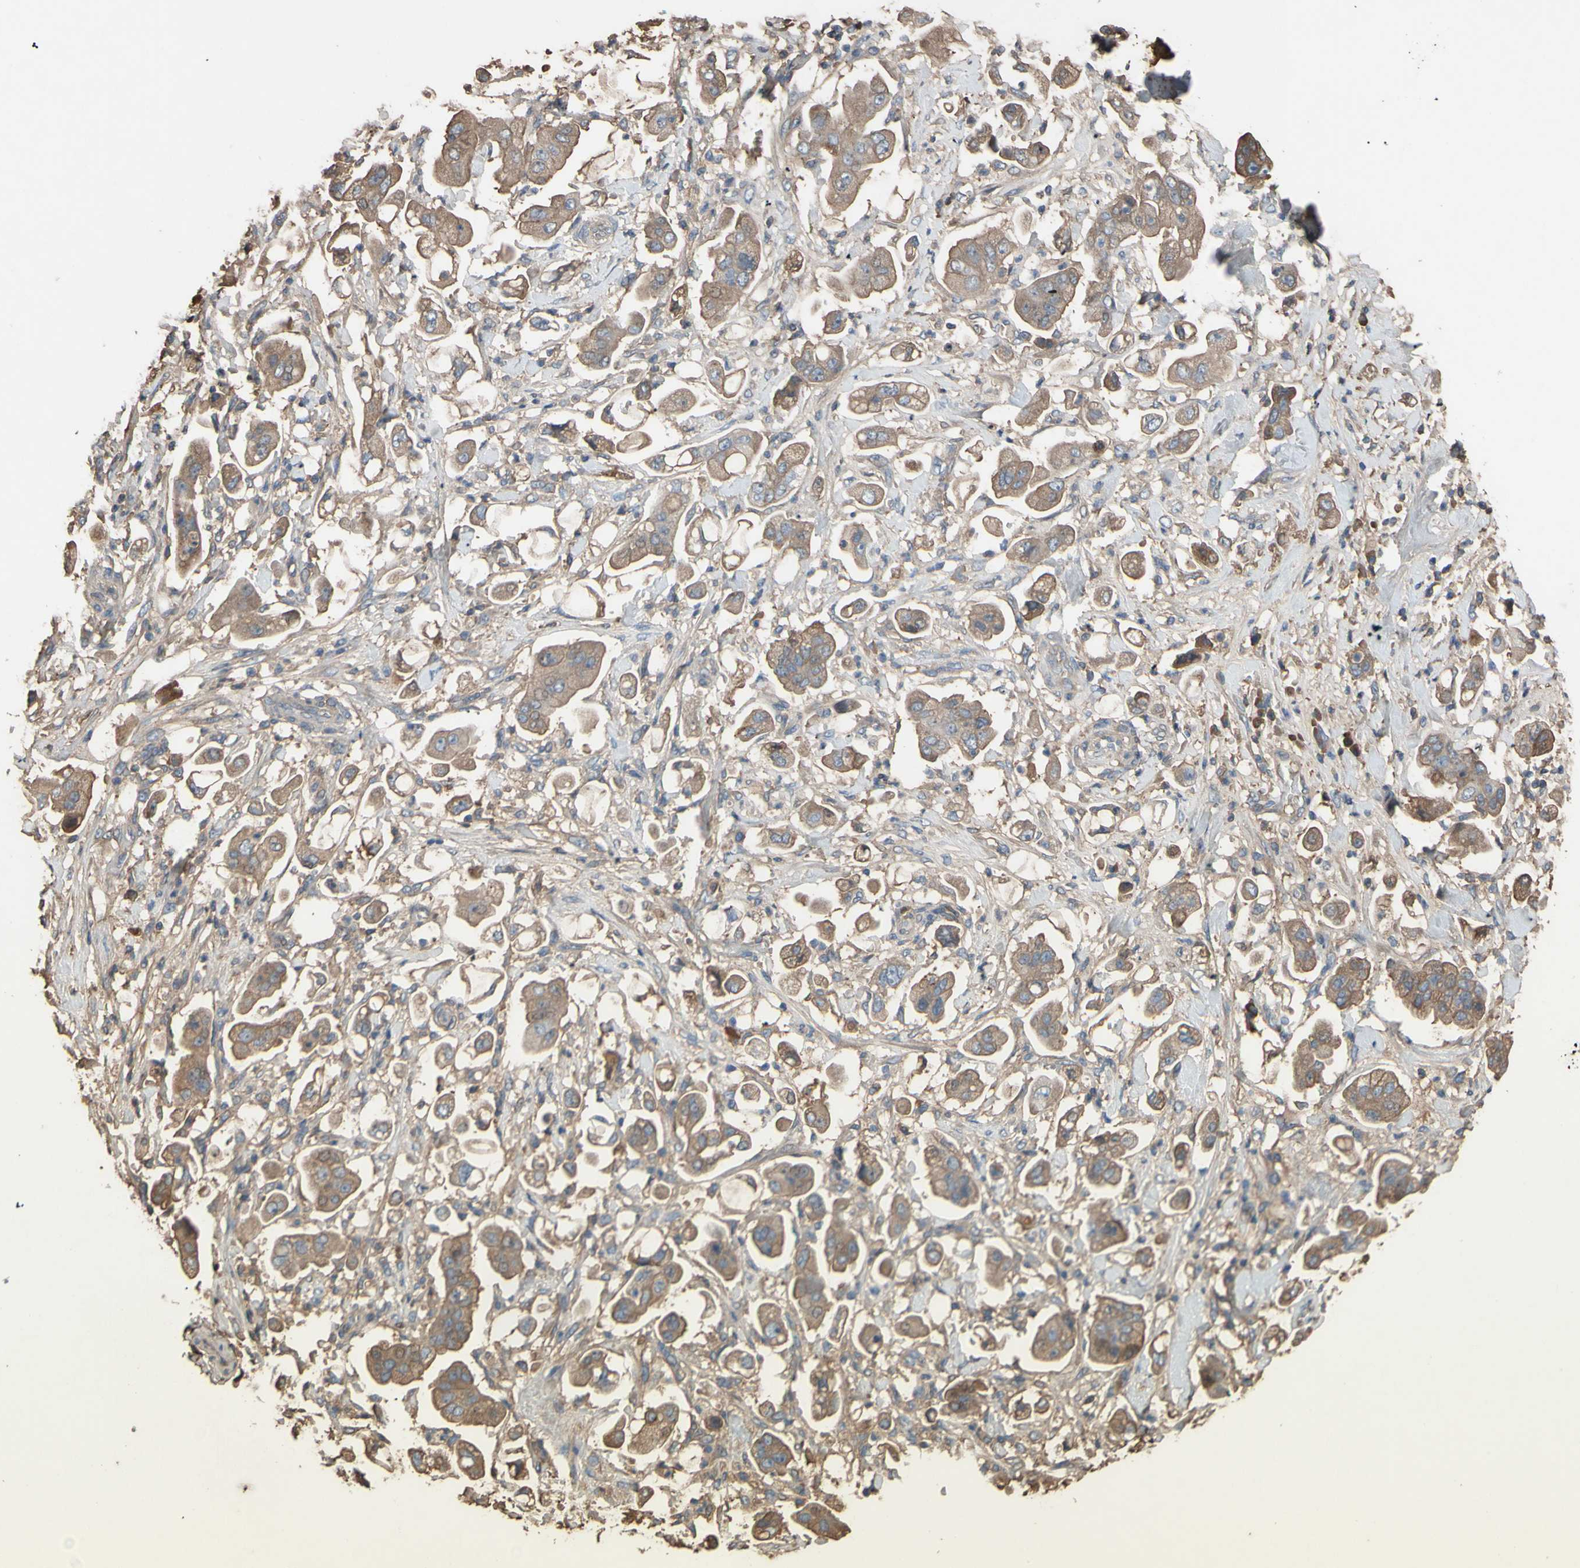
{"staining": {"intensity": "moderate", "quantity": "25%-75%", "location": "cytoplasmic/membranous"}, "tissue": "stomach cancer", "cell_type": "Tumor cells", "image_type": "cancer", "snomed": [{"axis": "morphology", "description": "Adenocarcinoma, NOS"}, {"axis": "topography", "description": "Stomach"}], "caption": "Immunohistochemistry (IHC) of adenocarcinoma (stomach) exhibits medium levels of moderate cytoplasmic/membranous staining in approximately 25%-75% of tumor cells.", "gene": "PTGDS", "patient": {"sex": "male", "age": 62}}